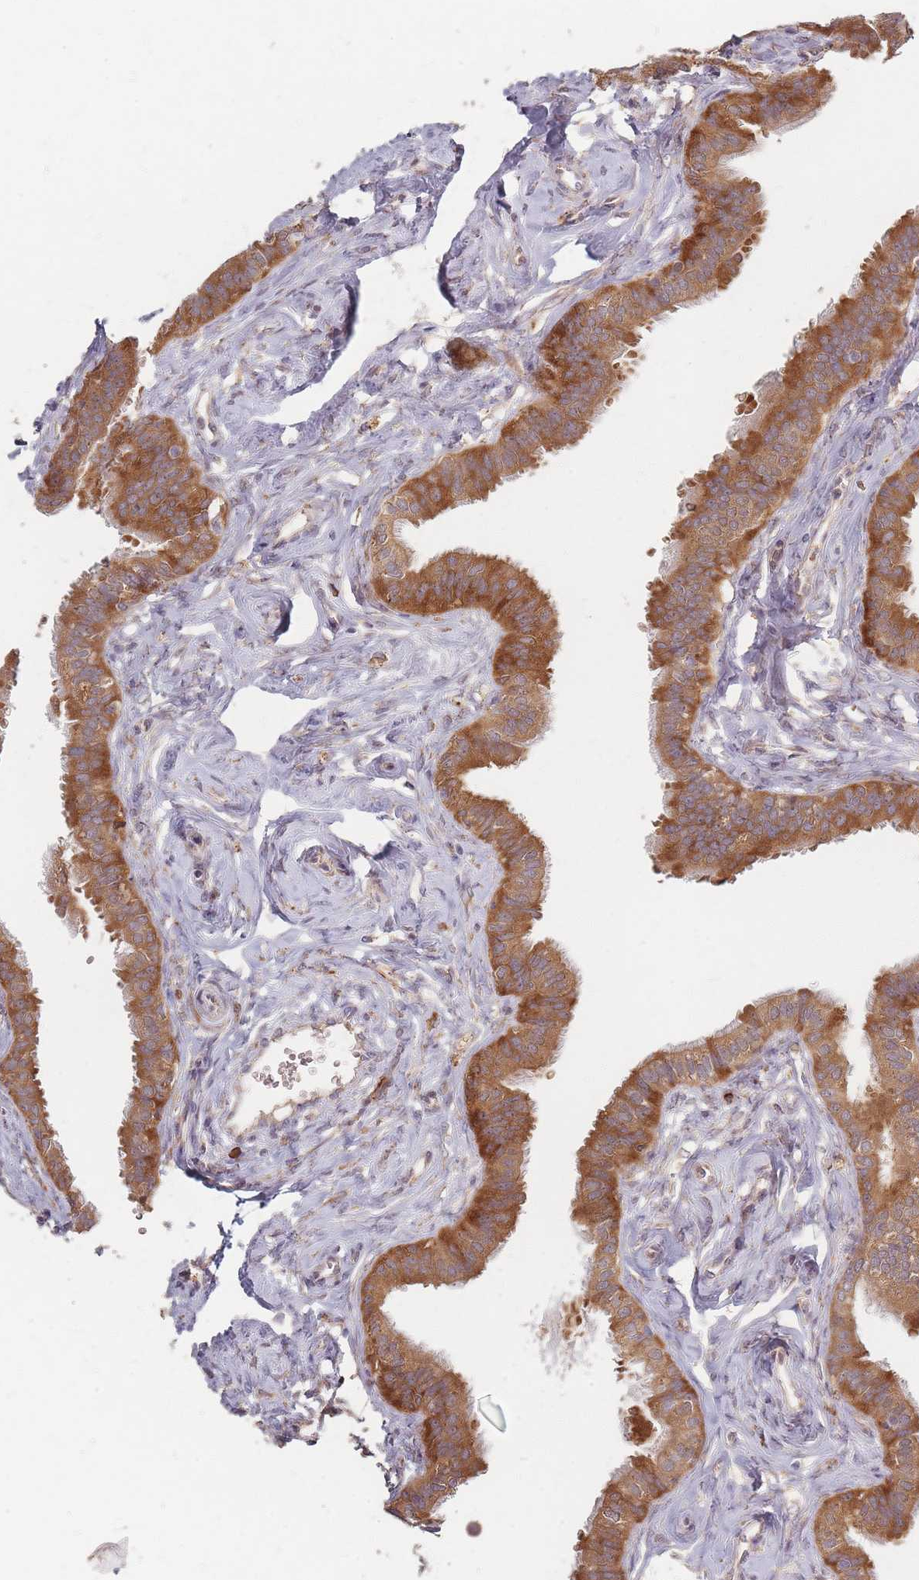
{"staining": {"intensity": "moderate", "quantity": ">75%", "location": "cytoplasmic/membranous"}, "tissue": "fallopian tube", "cell_type": "Glandular cells", "image_type": "normal", "snomed": [{"axis": "morphology", "description": "Normal tissue, NOS"}, {"axis": "morphology", "description": "Carcinoma, NOS"}, {"axis": "topography", "description": "Fallopian tube"}, {"axis": "topography", "description": "Ovary"}], "caption": "IHC staining of unremarkable fallopian tube, which displays medium levels of moderate cytoplasmic/membranous positivity in about >75% of glandular cells indicating moderate cytoplasmic/membranous protein expression. The staining was performed using DAB (3,3'-diaminobenzidine) (brown) for protein detection and nuclei were counterstained in hematoxylin (blue).", "gene": "SMIM14", "patient": {"sex": "female", "age": 59}}